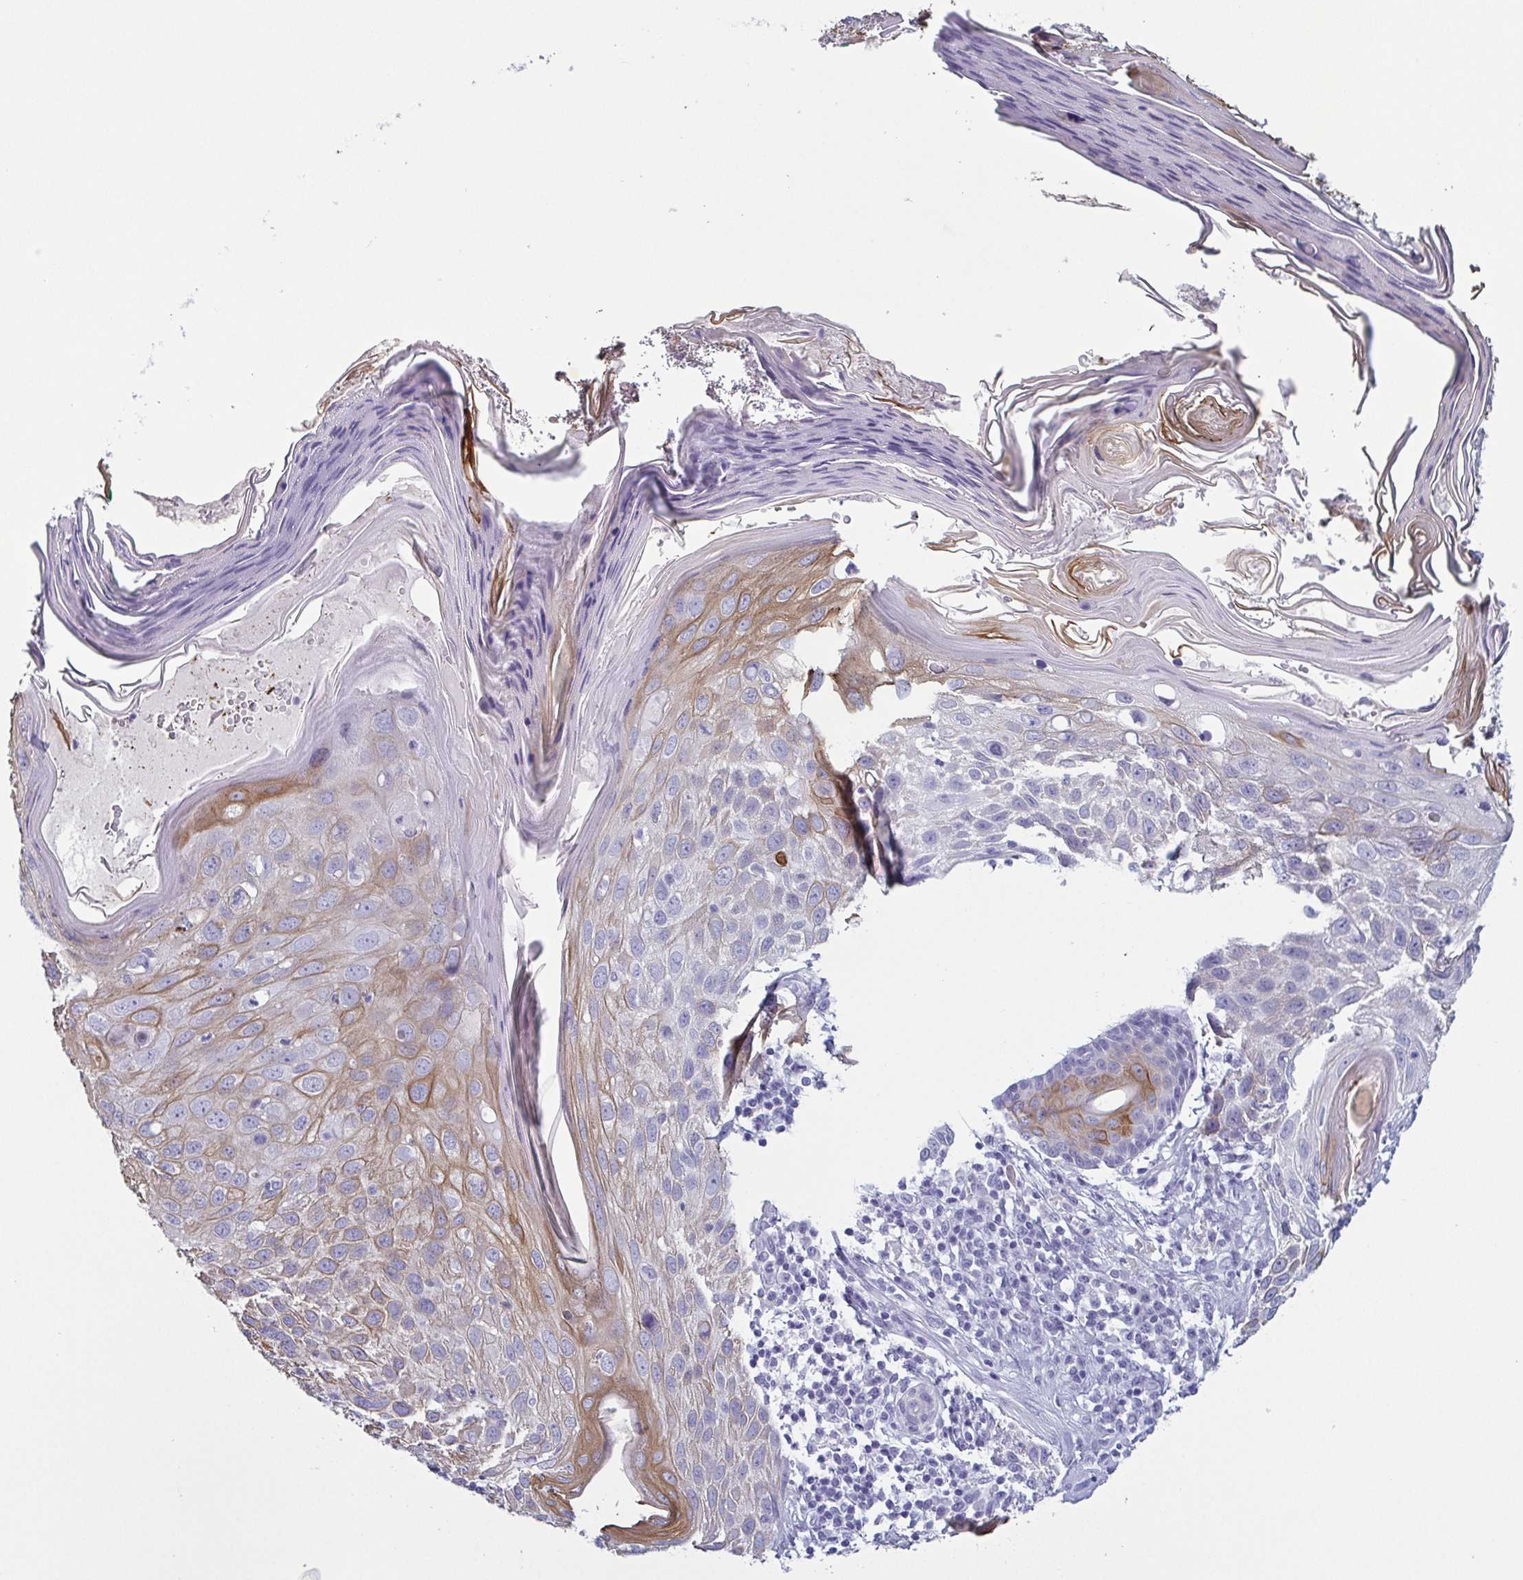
{"staining": {"intensity": "weak", "quantity": "<25%", "location": "cytoplasmic/membranous"}, "tissue": "skin cancer", "cell_type": "Tumor cells", "image_type": "cancer", "snomed": [{"axis": "morphology", "description": "Squamous cell carcinoma, NOS"}, {"axis": "topography", "description": "Skin"}], "caption": "Tumor cells show no significant expression in skin squamous cell carcinoma.", "gene": "KRT10", "patient": {"sex": "female", "age": 87}}